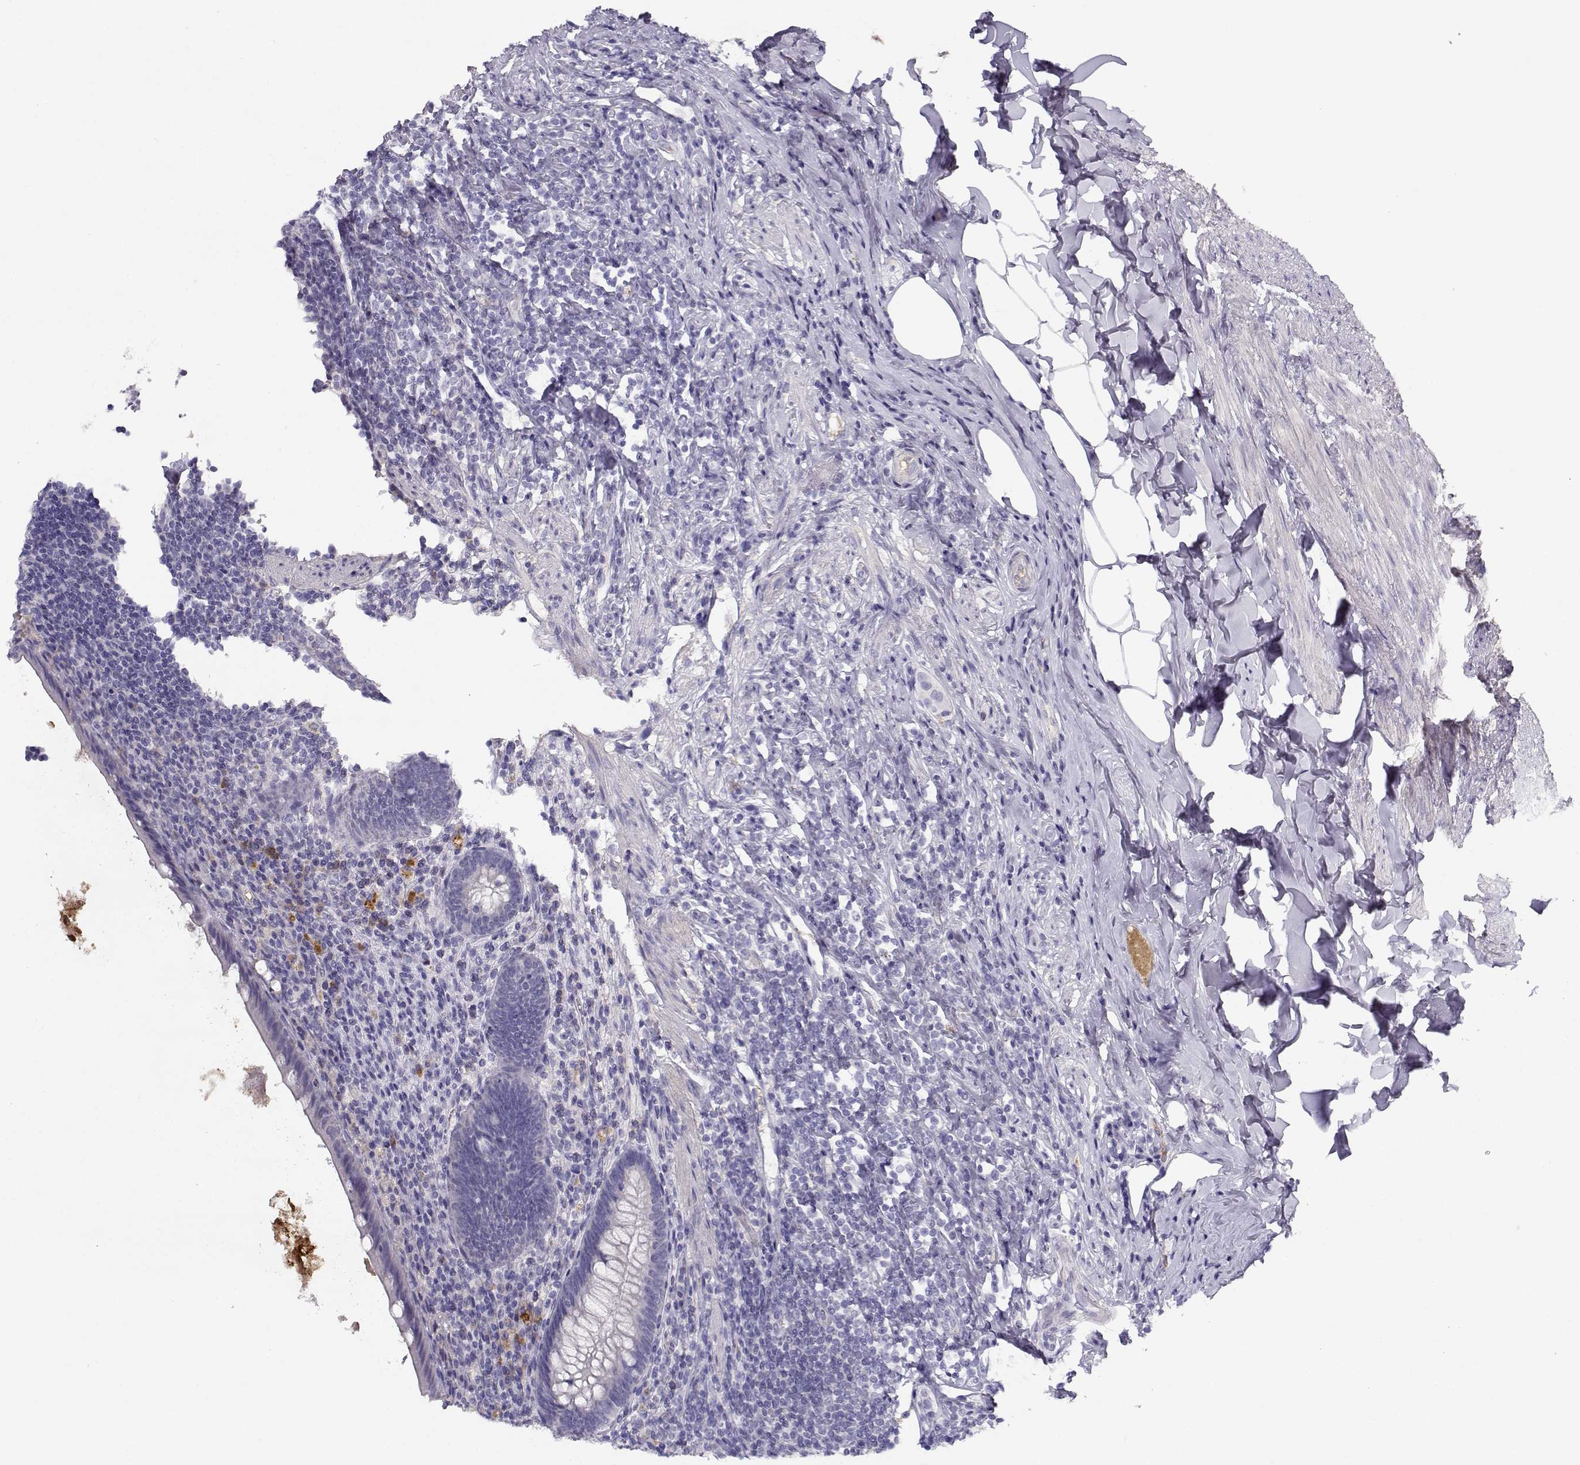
{"staining": {"intensity": "negative", "quantity": "none", "location": "none"}, "tissue": "appendix", "cell_type": "Glandular cells", "image_type": "normal", "snomed": [{"axis": "morphology", "description": "Normal tissue, NOS"}, {"axis": "topography", "description": "Appendix"}], "caption": "Immunohistochemistry micrograph of normal appendix: human appendix stained with DAB (3,3'-diaminobenzidine) reveals no significant protein staining in glandular cells. The staining is performed using DAB brown chromogen with nuclei counter-stained in using hematoxylin.", "gene": "SLCO6A1", "patient": {"sex": "male", "age": 47}}